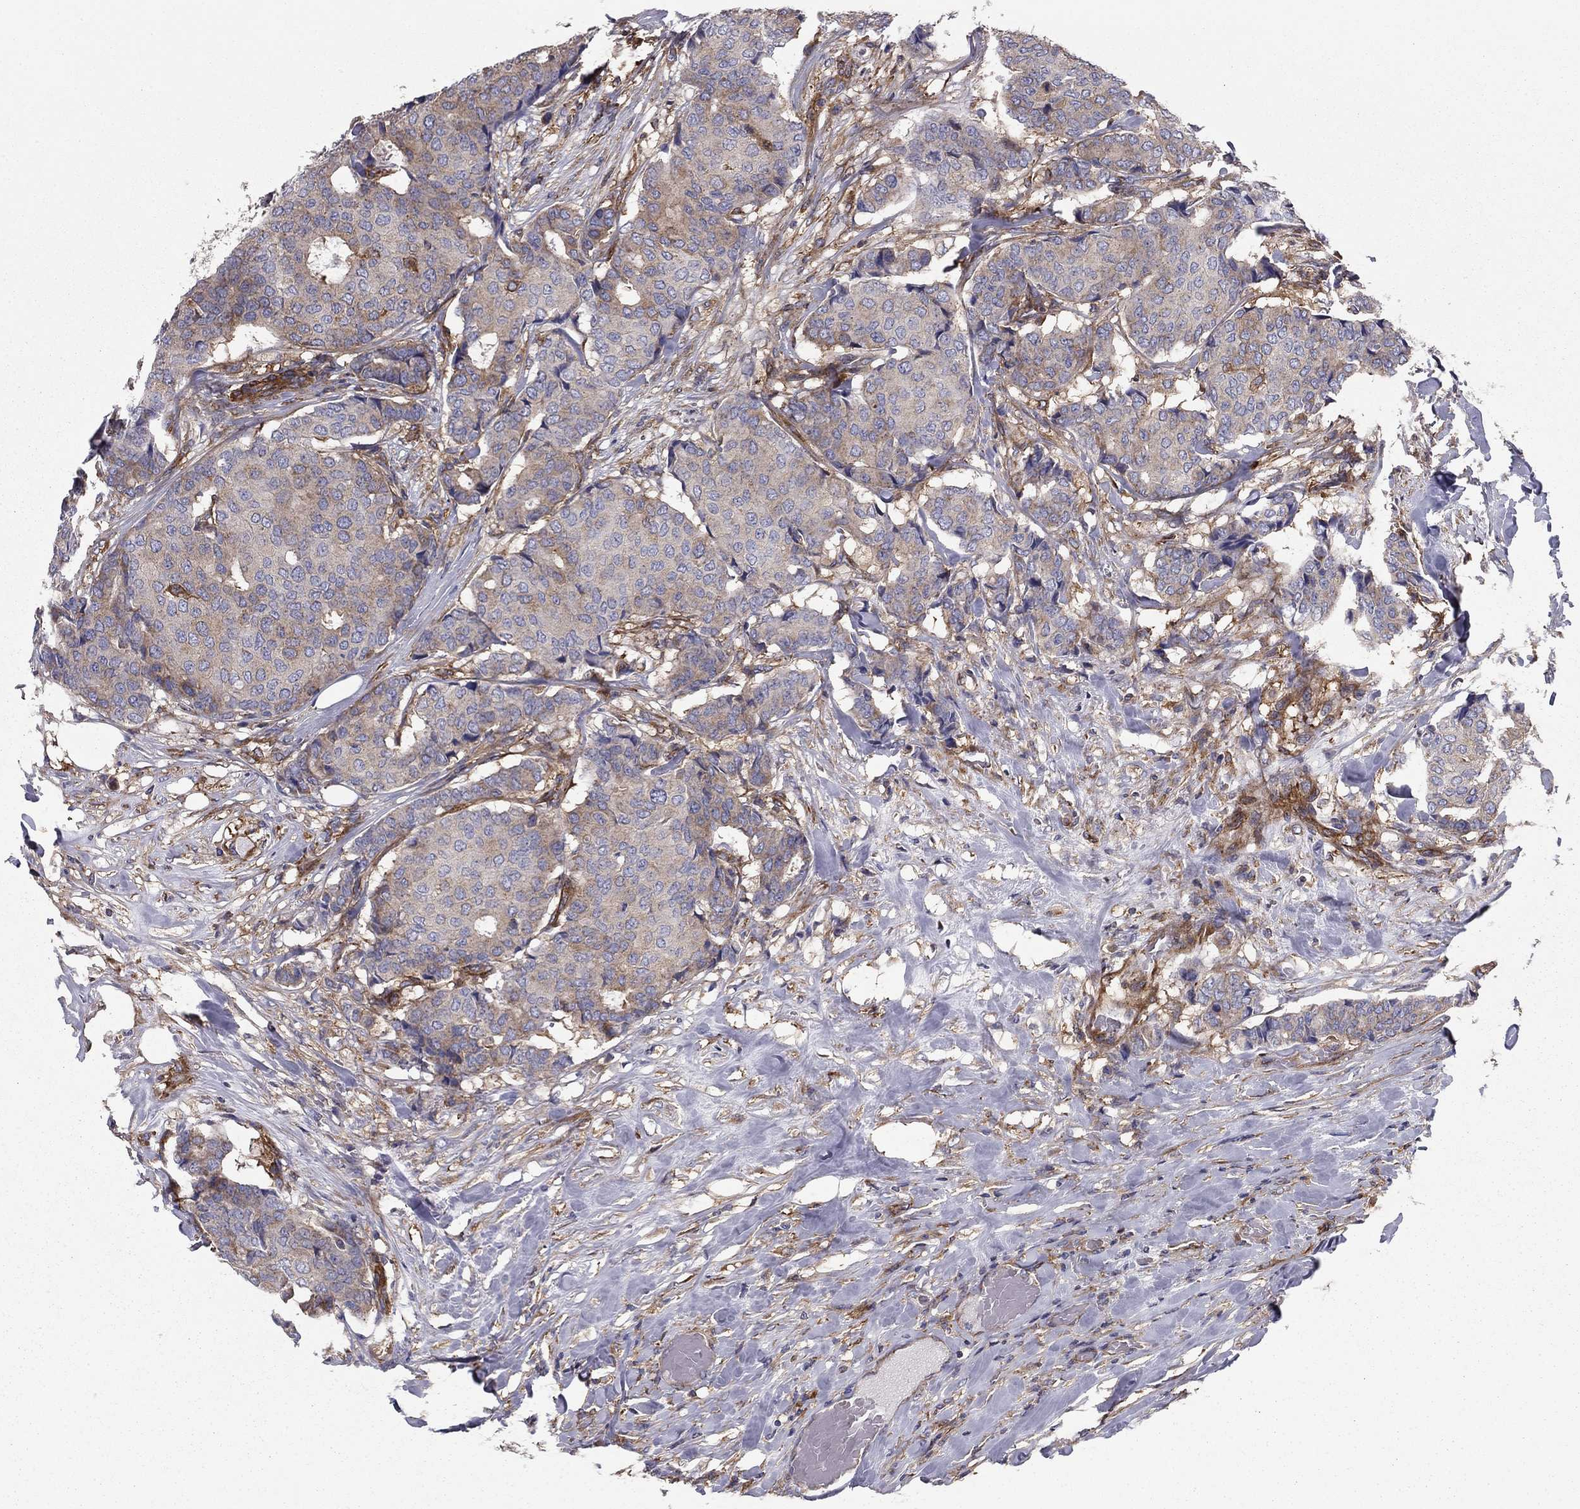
{"staining": {"intensity": "weak", "quantity": "<25%", "location": "cytoplasmic/membranous"}, "tissue": "breast cancer", "cell_type": "Tumor cells", "image_type": "cancer", "snomed": [{"axis": "morphology", "description": "Duct carcinoma"}, {"axis": "topography", "description": "Breast"}], "caption": "Tumor cells are negative for brown protein staining in breast cancer.", "gene": "EHBP1L1", "patient": {"sex": "female", "age": 75}}